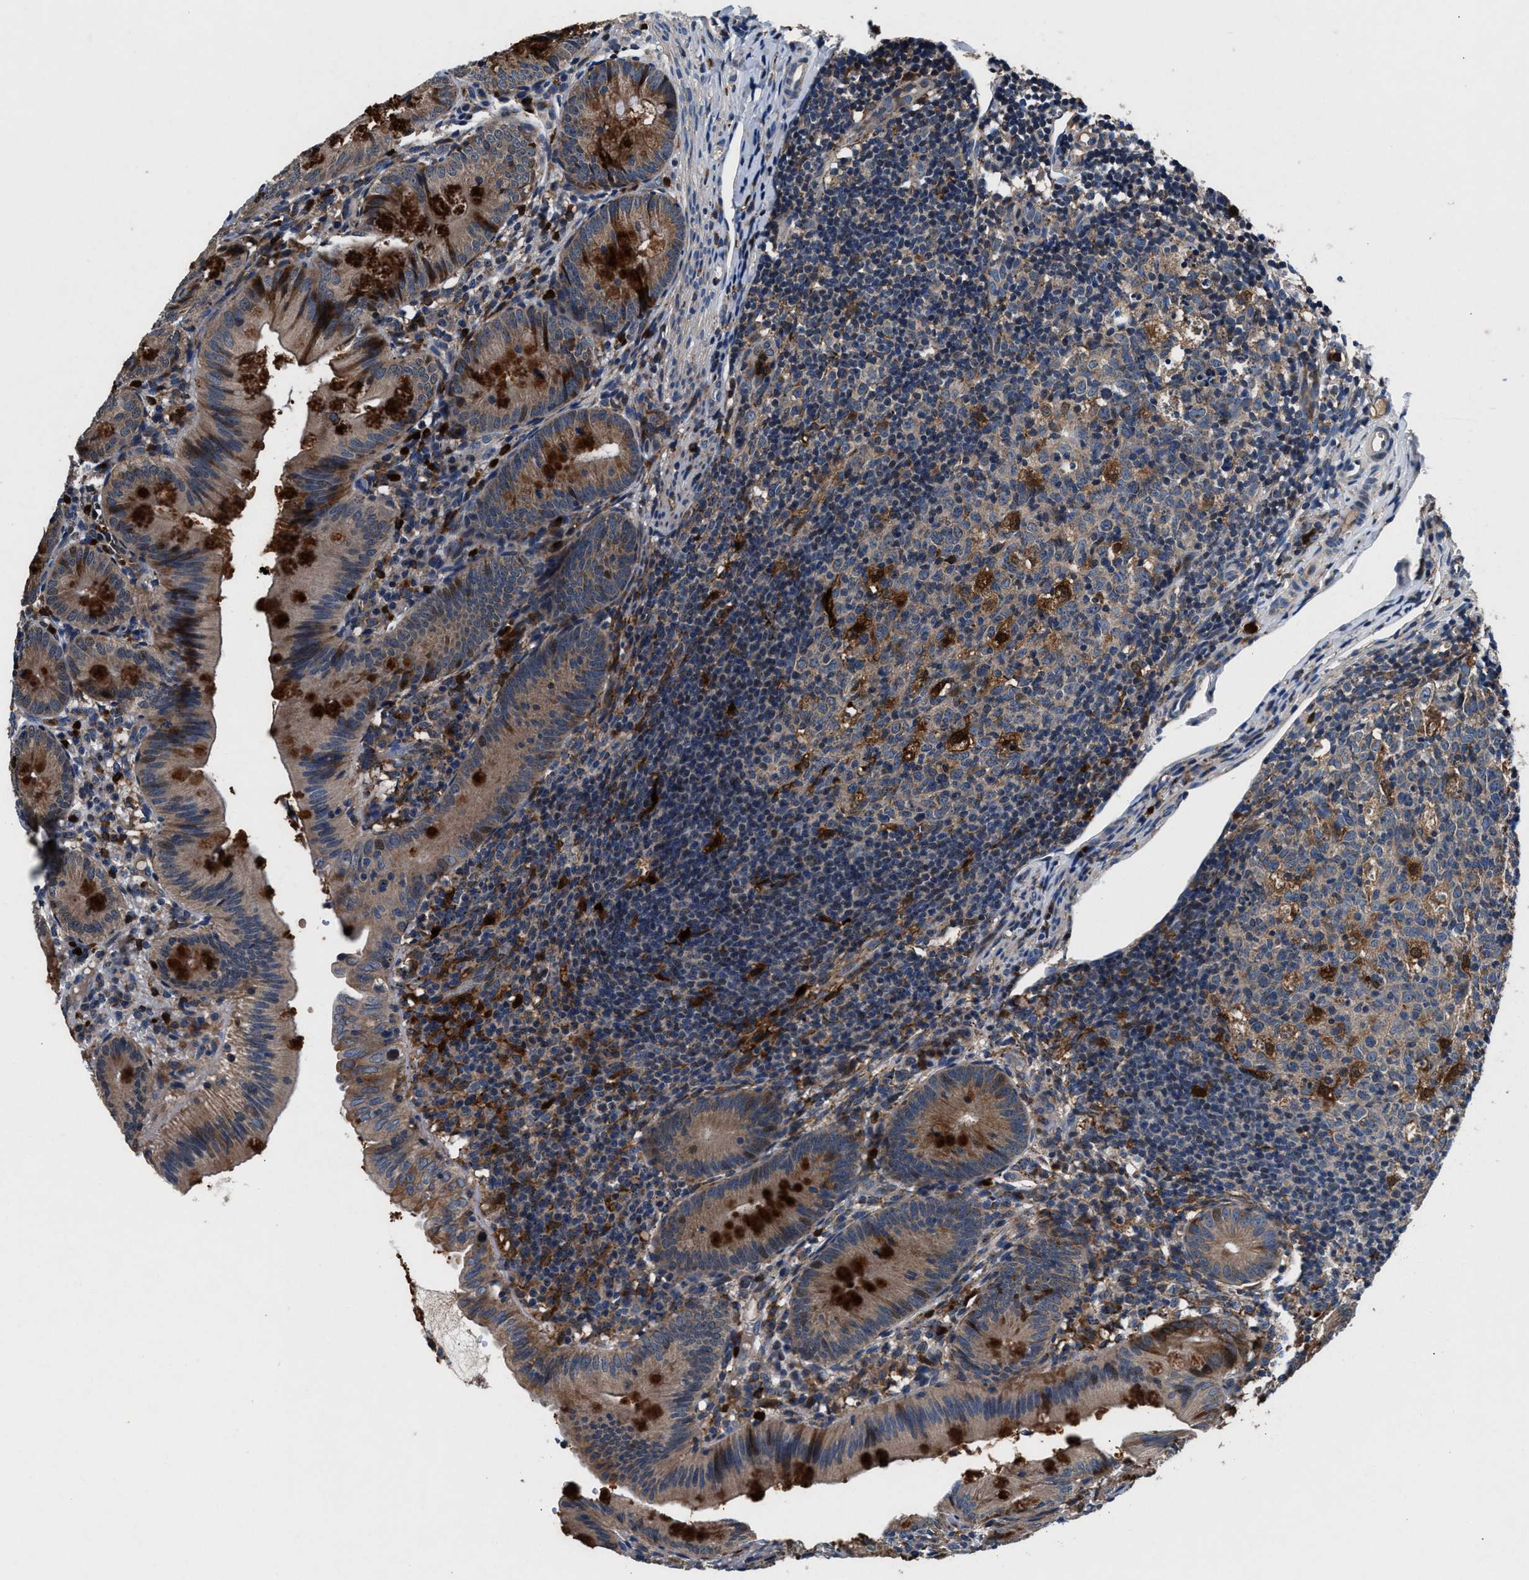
{"staining": {"intensity": "strong", "quantity": "25%-75%", "location": "cytoplasmic/membranous"}, "tissue": "appendix", "cell_type": "Glandular cells", "image_type": "normal", "snomed": [{"axis": "morphology", "description": "Normal tissue, NOS"}, {"axis": "topography", "description": "Appendix"}], "caption": "Normal appendix exhibits strong cytoplasmic/membranous expression in about 25%-75% of glandular cells, visualized by immunohistochemistry. (DAB (3,3'-diaminobenzidine) = brown stain, brightfield microscopy at high magnification).", "gene": "FAM221A", "patient": {"sex": "male", "age": 1}}